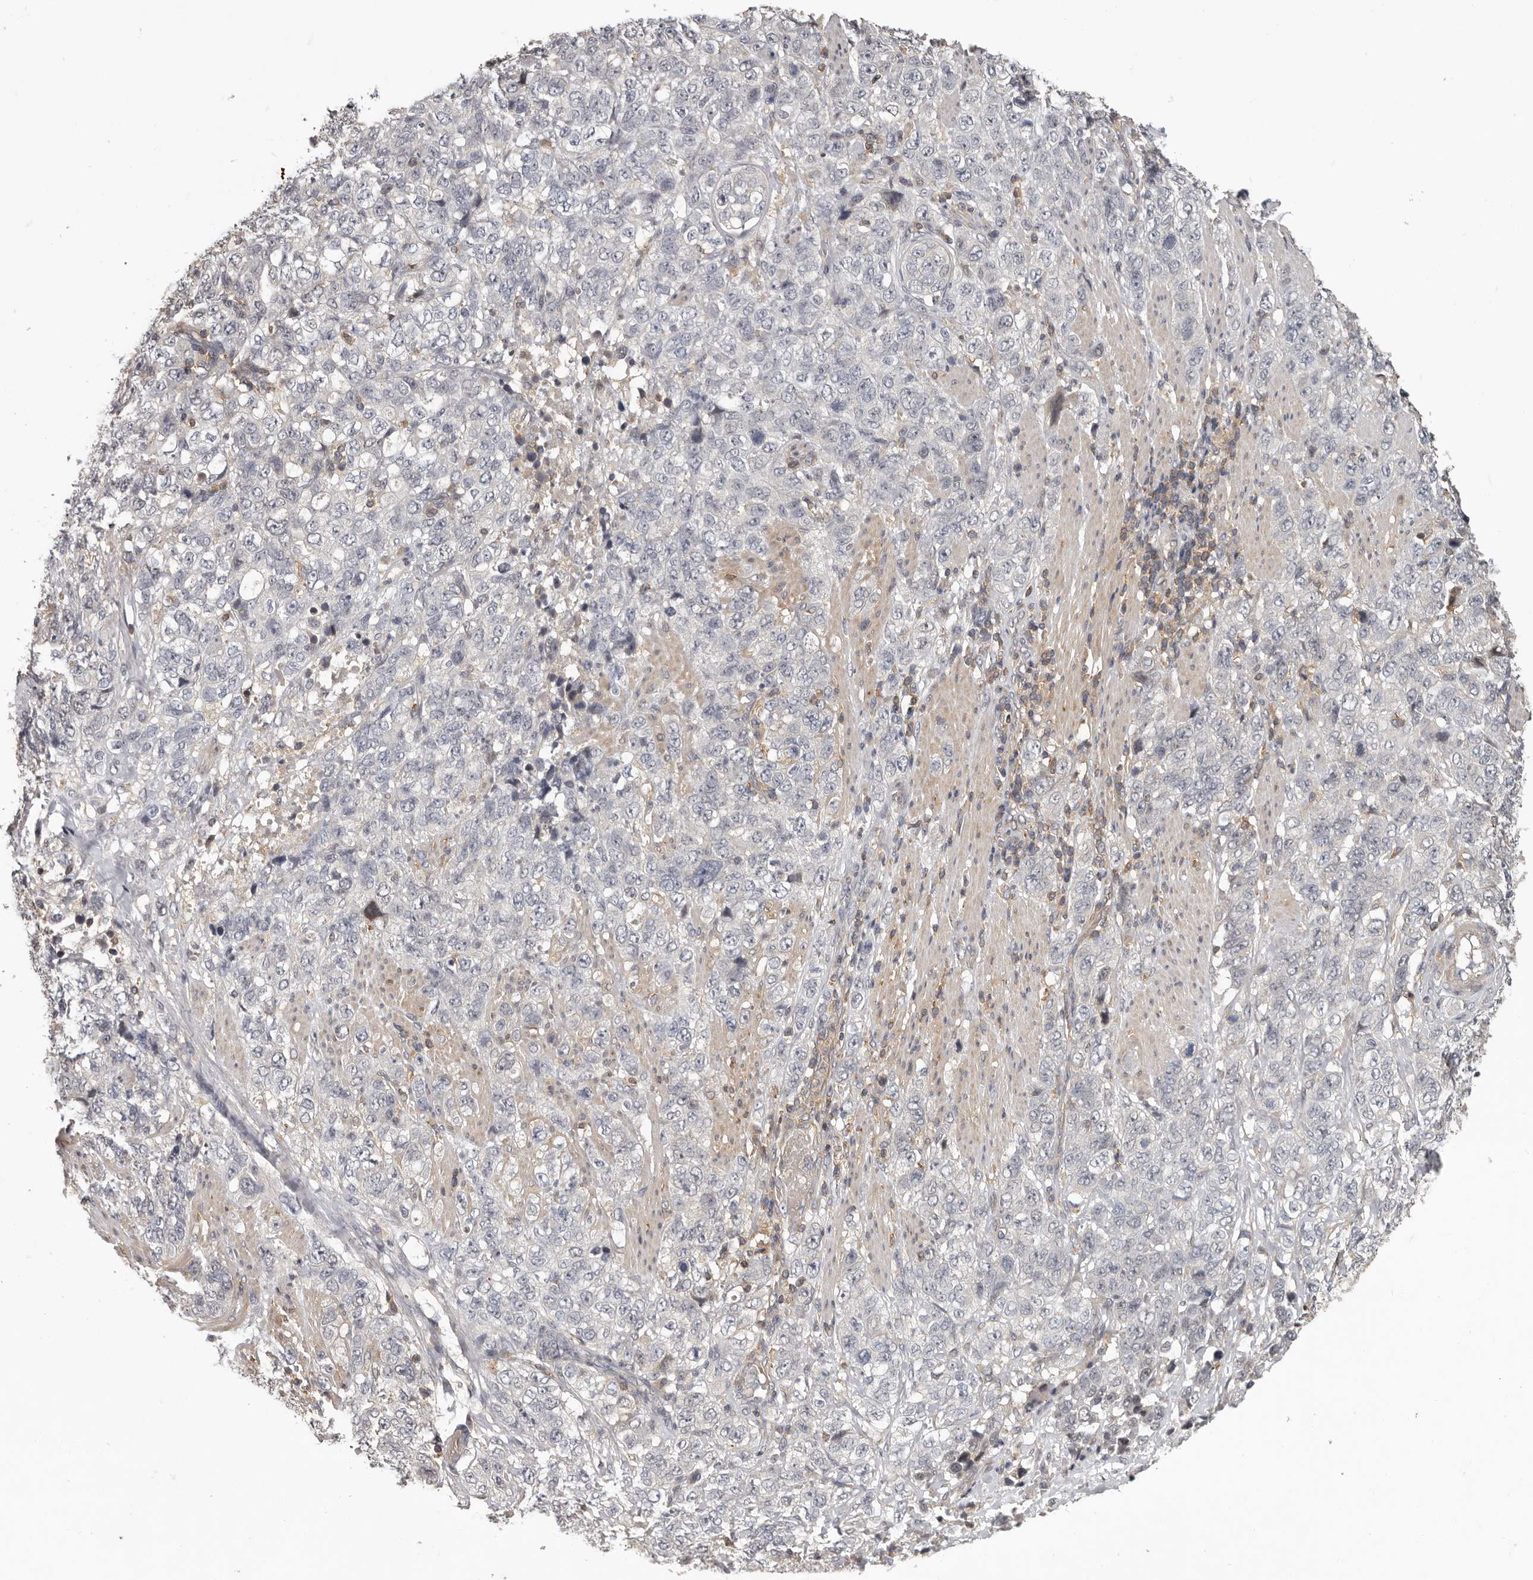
{"staining": {"intensity": "negative", "quantity": "none", "location": "none"}, "tissue": "stomach cancer", "cell_type": "Tumor cells", "image_type": "cancer", "snomed": [{"axis": "morphology", "description": "Adenocarcinoma, NOS"}, {"axis": "topography", "description": "Stomach"}], "caption": "Human stomach cancer stained for a protein using immunohistochemistry (IHC) reveals no positivity in tumor cells.", "gene": "ANKRD44", "patient": {"sex": "male", "age": 48}}